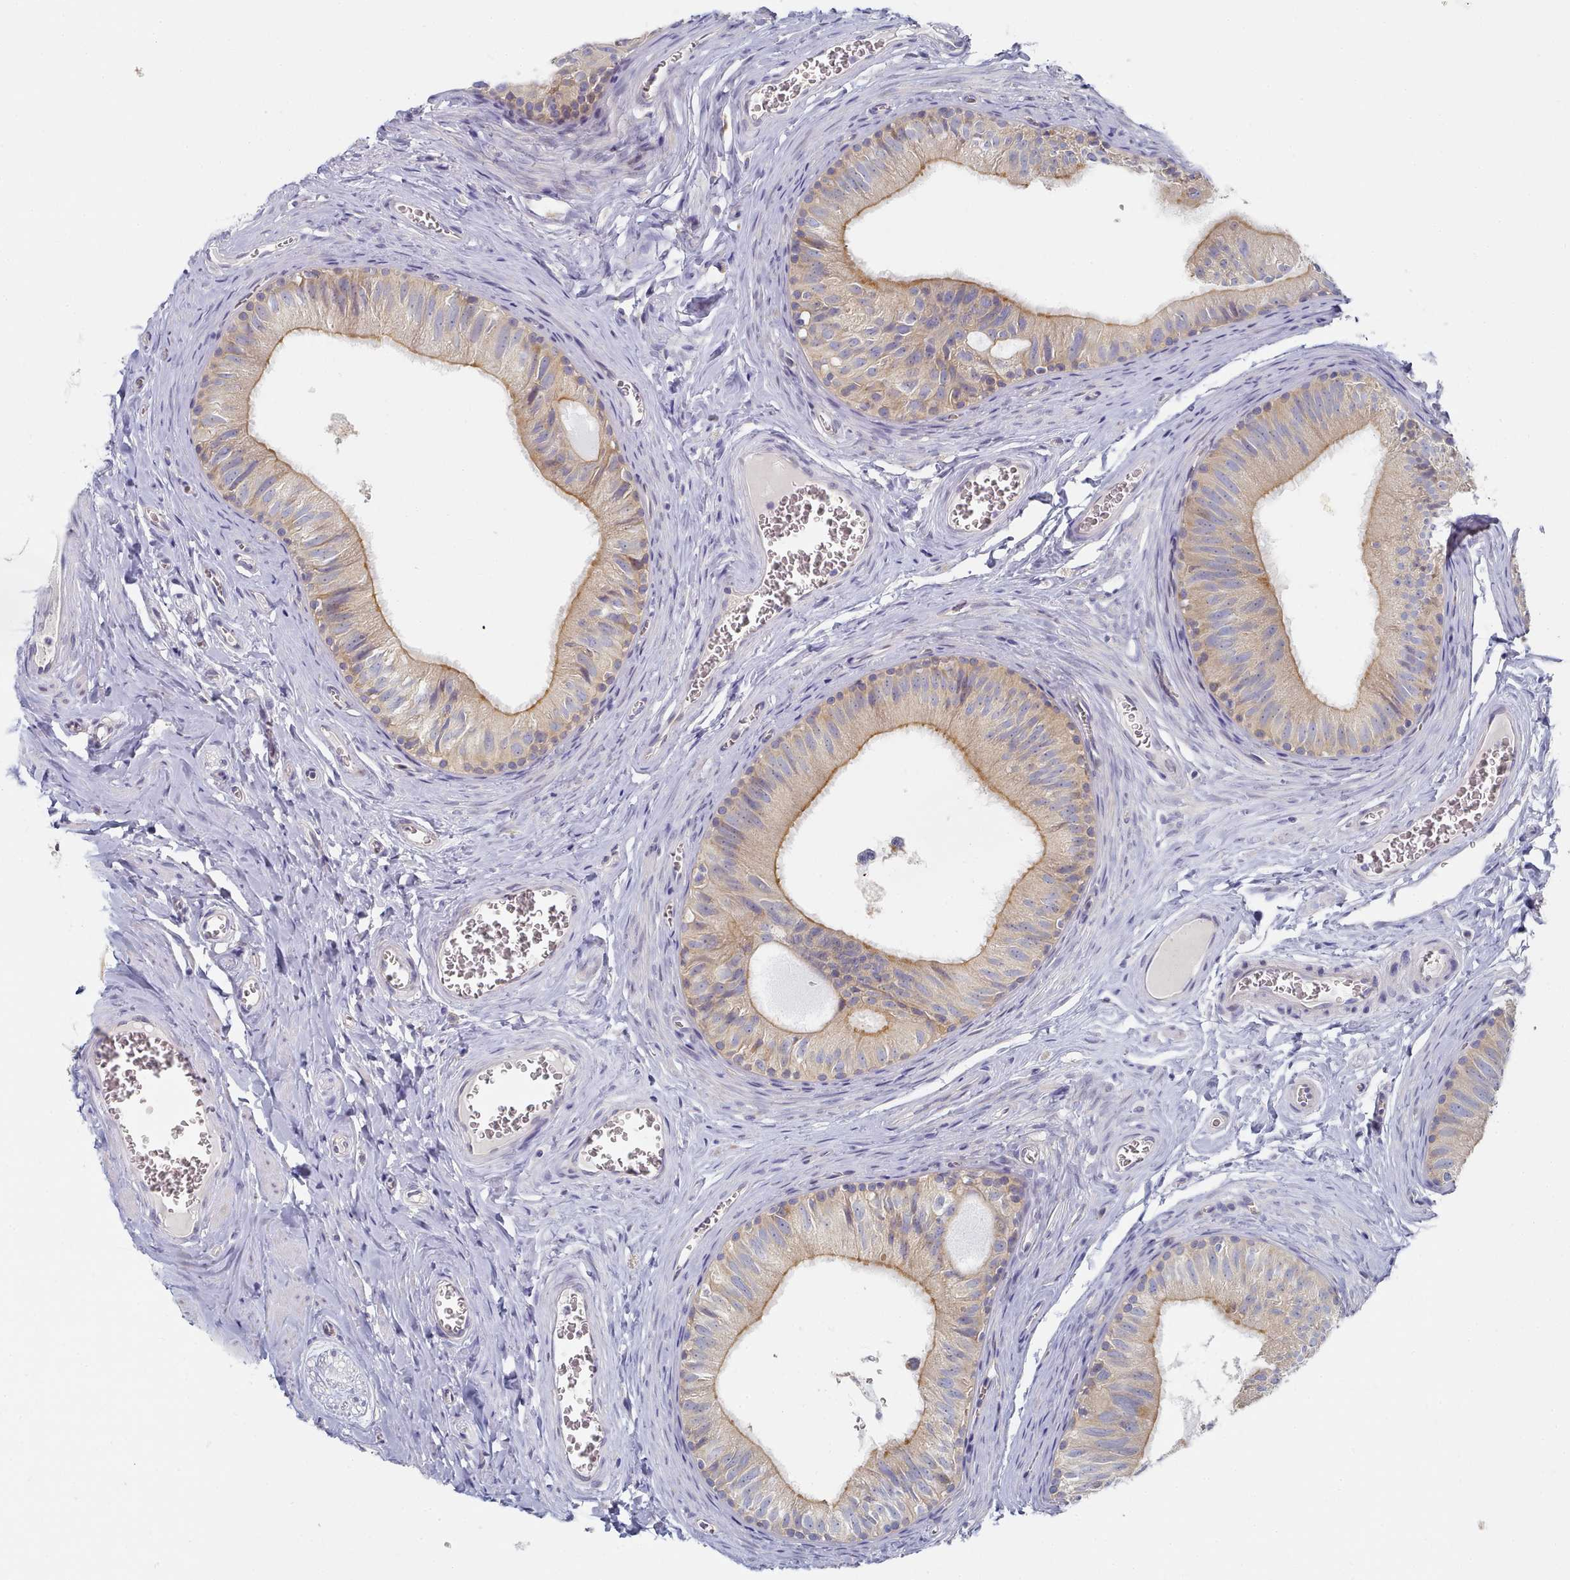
{"staining": {"intensity": "moderate", "quantity": "25%-75%", "location": "cytoplasmic/membranous"}, "tissue": "epididymis", "cell_type": "Glandular cells", "image_type": "normal", "snomed": [{"axis": "morphology", "description": "Normal tissue, NOS"}, {"axis": "topography", "description": "Epididymis"}], "caption": "Brown immunohistochemical staining in benign epididymis exhibits moderate cytoplasmic/membranous positivity in about 25%-75% of glandular cells. (Stains: DAB (3,3'-diaminobenzidine) in brown, nuclei in blue, Microscopy: brightfield microscopy at high magnification).", "gene": "TYW1B", "patient": {"sex": "male", "age": 42}}